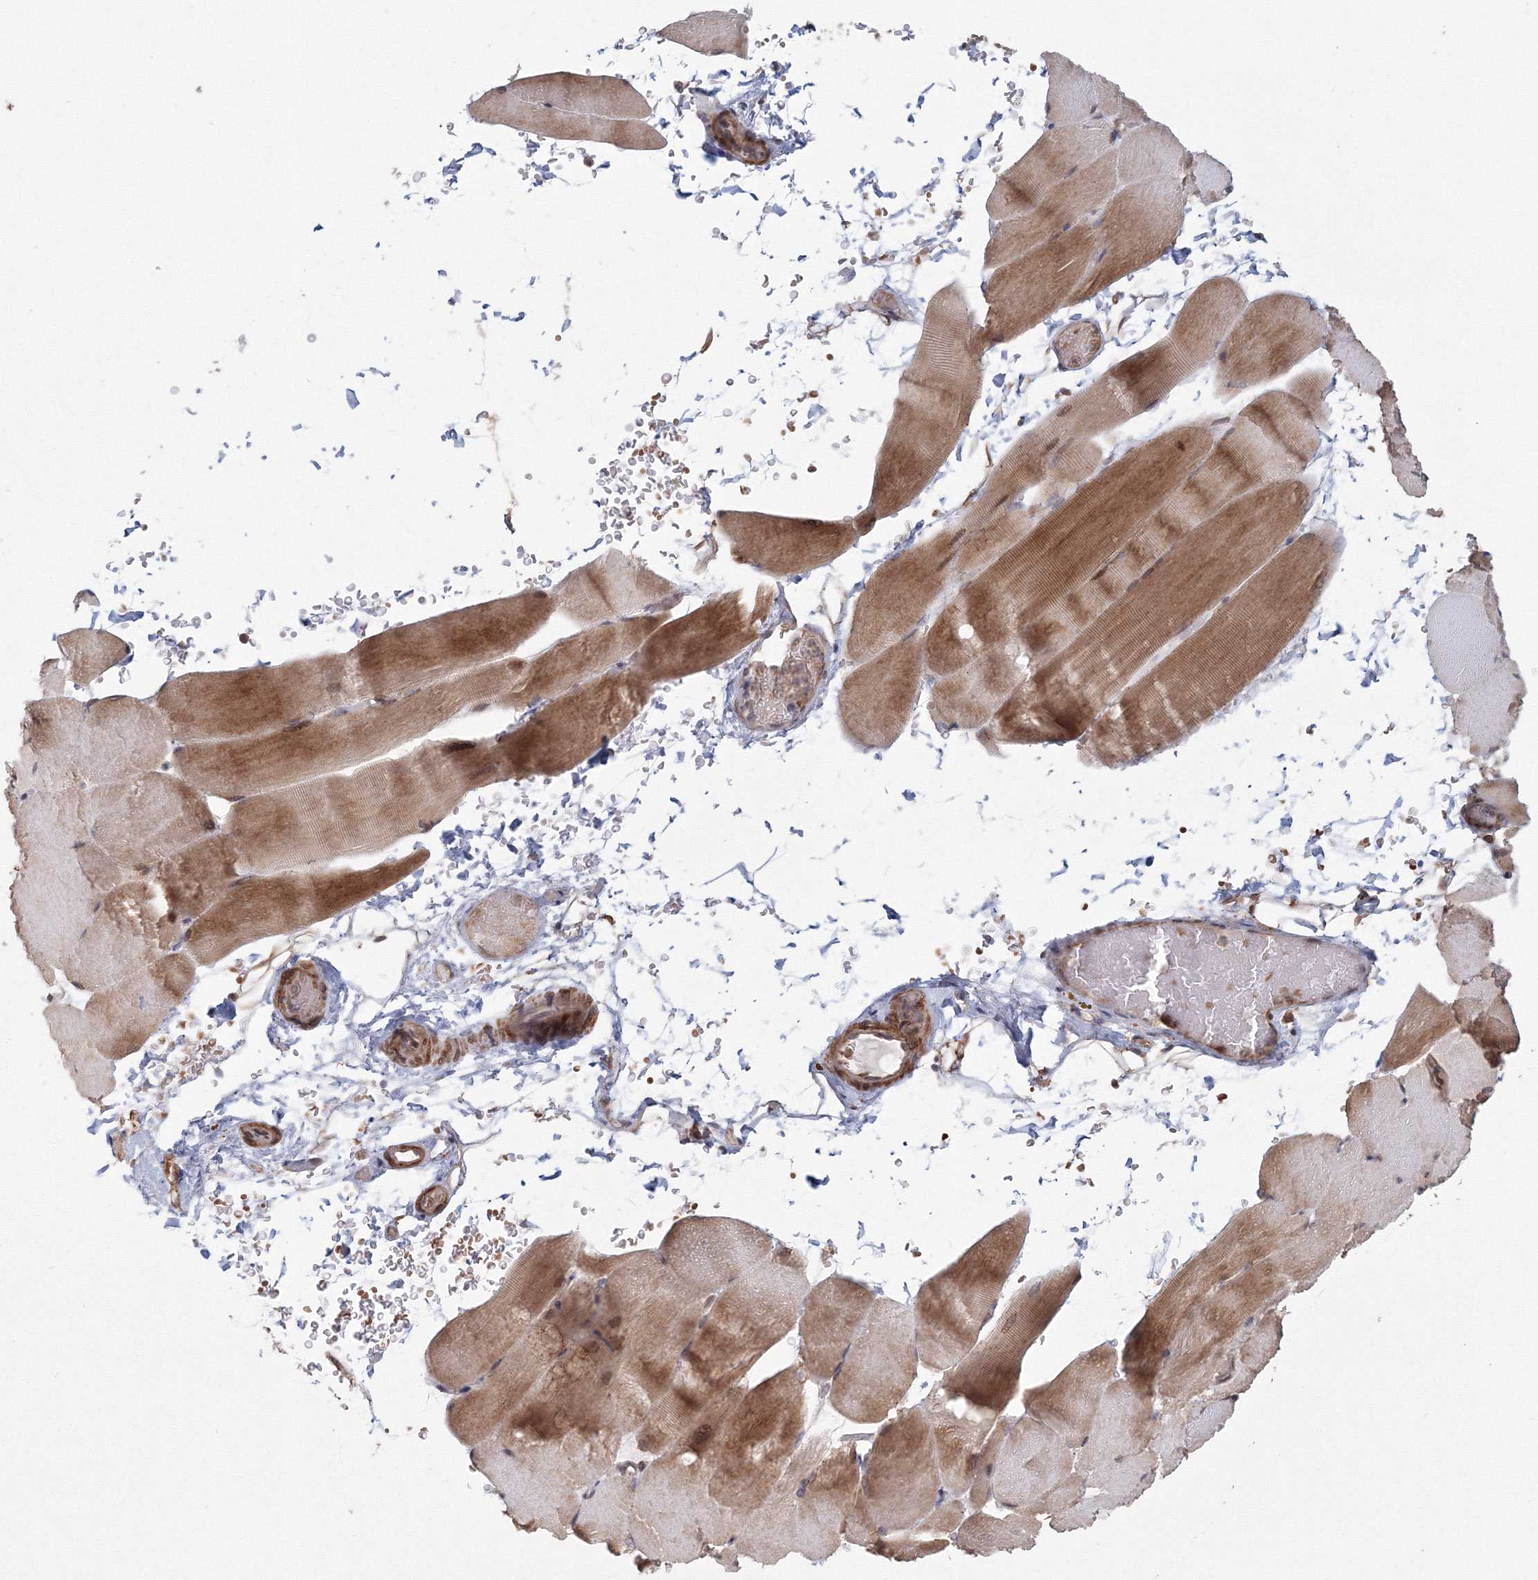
{"staining": {"intensity": "moderate", "quantity": "25%-75%", "location": "cytoplasmic/membranous,nuclear"}, "tissue": "skeletal muscle", "cell_type": "Myocytes", "image_type": "normal", "snomed": [{"axis": "morphology", "description": "Normal tissue, NOS"}, {"axis": "topography", "description": "Skeletal muscle"}, {"axis": "topography", "description": "Parathyroid gland"}], "caption": "This photomicrograph shows unremarkable skeletal muscle stained with immunohistochemistry (IHC) to label a protein in brown. The cytoplasmic/membranous,nuclear of myocytes show moderate positivity for the protein. Nuclei are counter-stained blue.", "gene": "TACC2", "patient": {"sex": "female", "age": 37}}